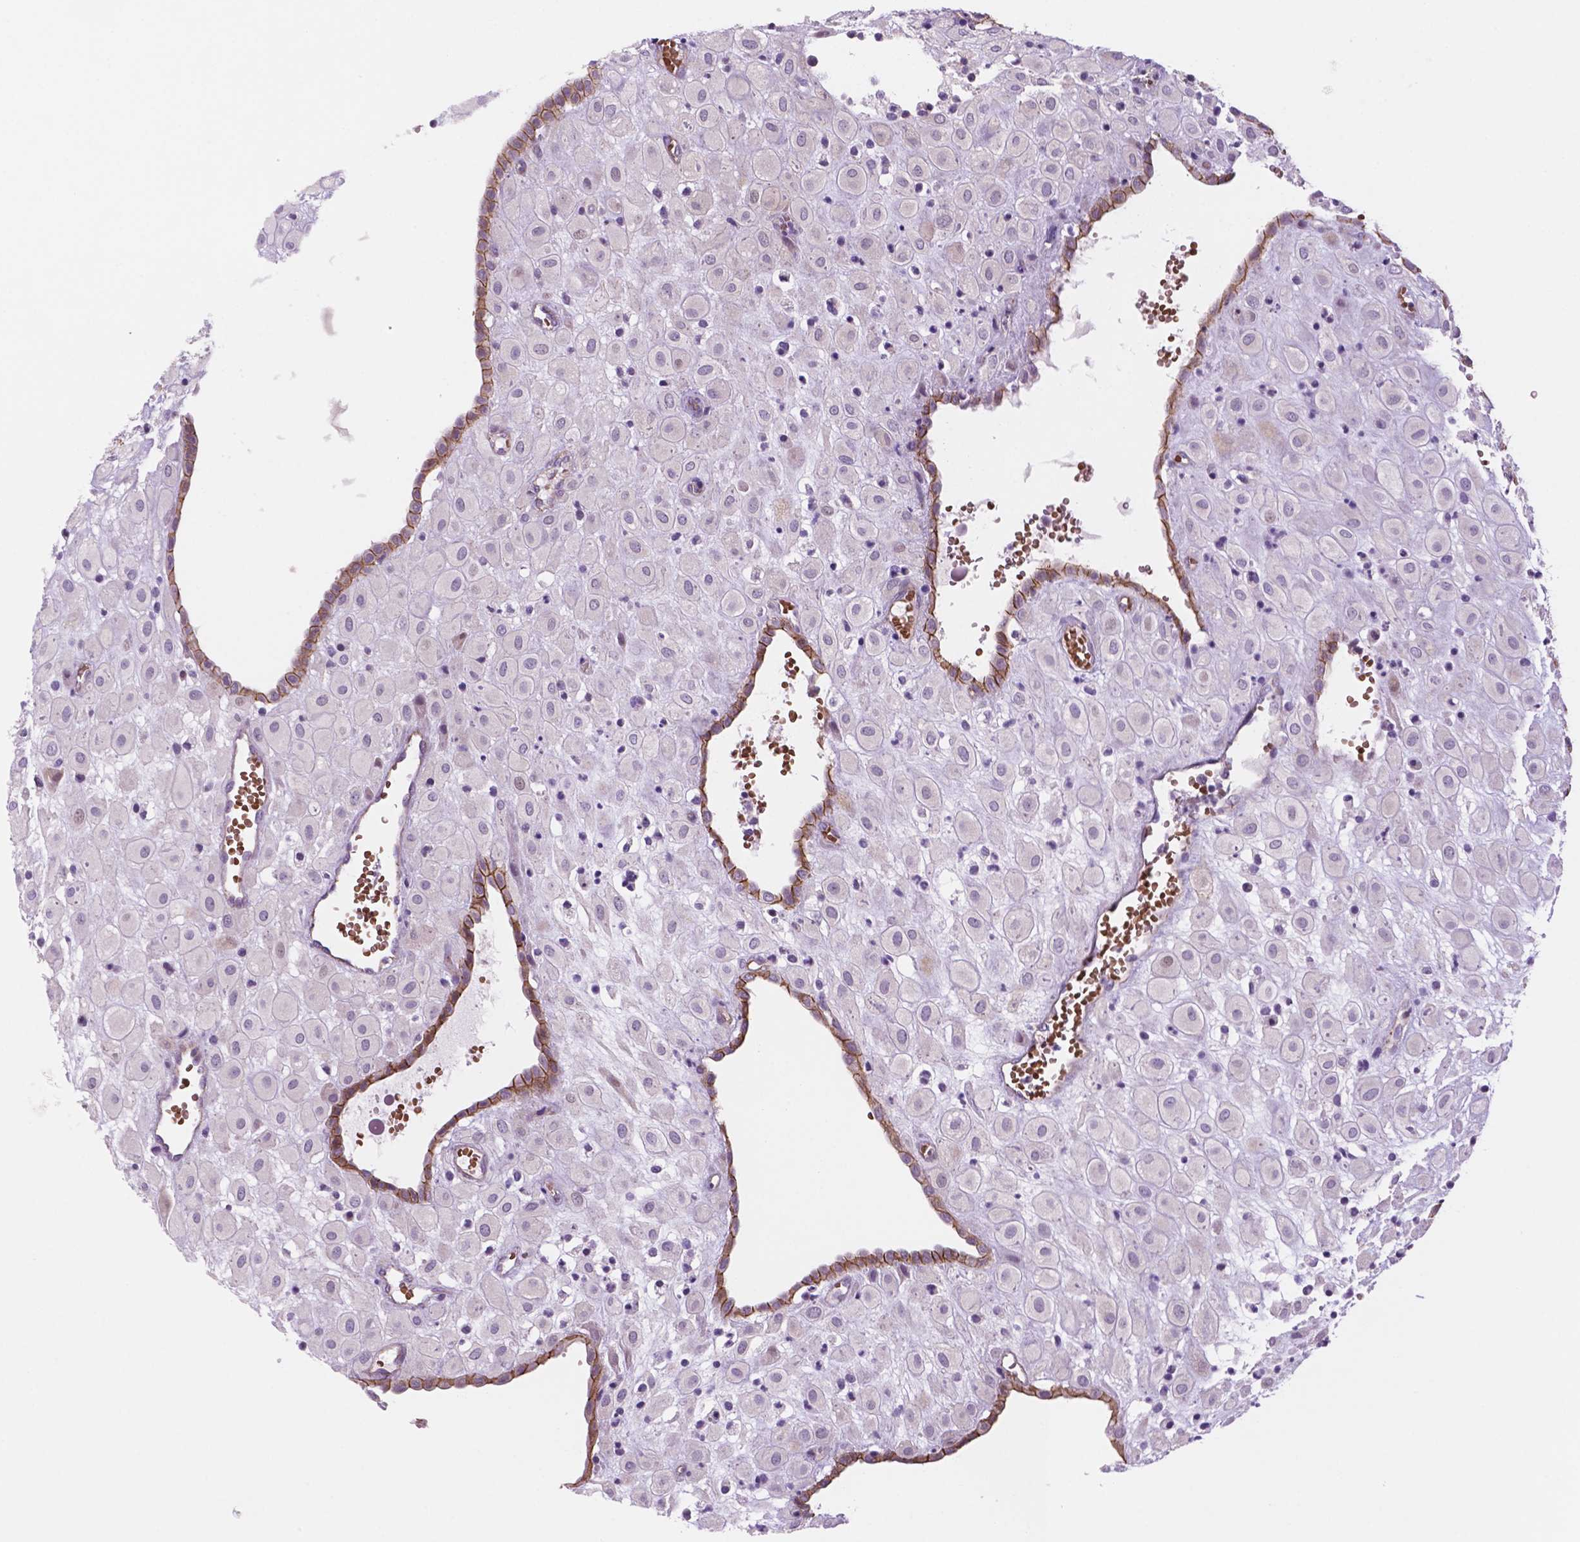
{"staining": {"intensity": "negative", "quantity": "none", "location": "none"}, "tissue": "placenta", "cell_type": "Decidual cells", "image_type": "normal", "snomed": [{"axis": "morphology", "description": "Normal tissue, NOS"}, {"axis": "topography", "description": "Placenta"}], "caption": "IHC photomicrograph of benign placenta: placenta stained with DAB (3,3'-diaminobenzidine) shows no significant protein positivity in decidual cells. (DAB immunohistochemistry (IHC) with hematoxylin counter stain).", "gene": "RND3", "patient": {"sex": "female", "age": 24}}